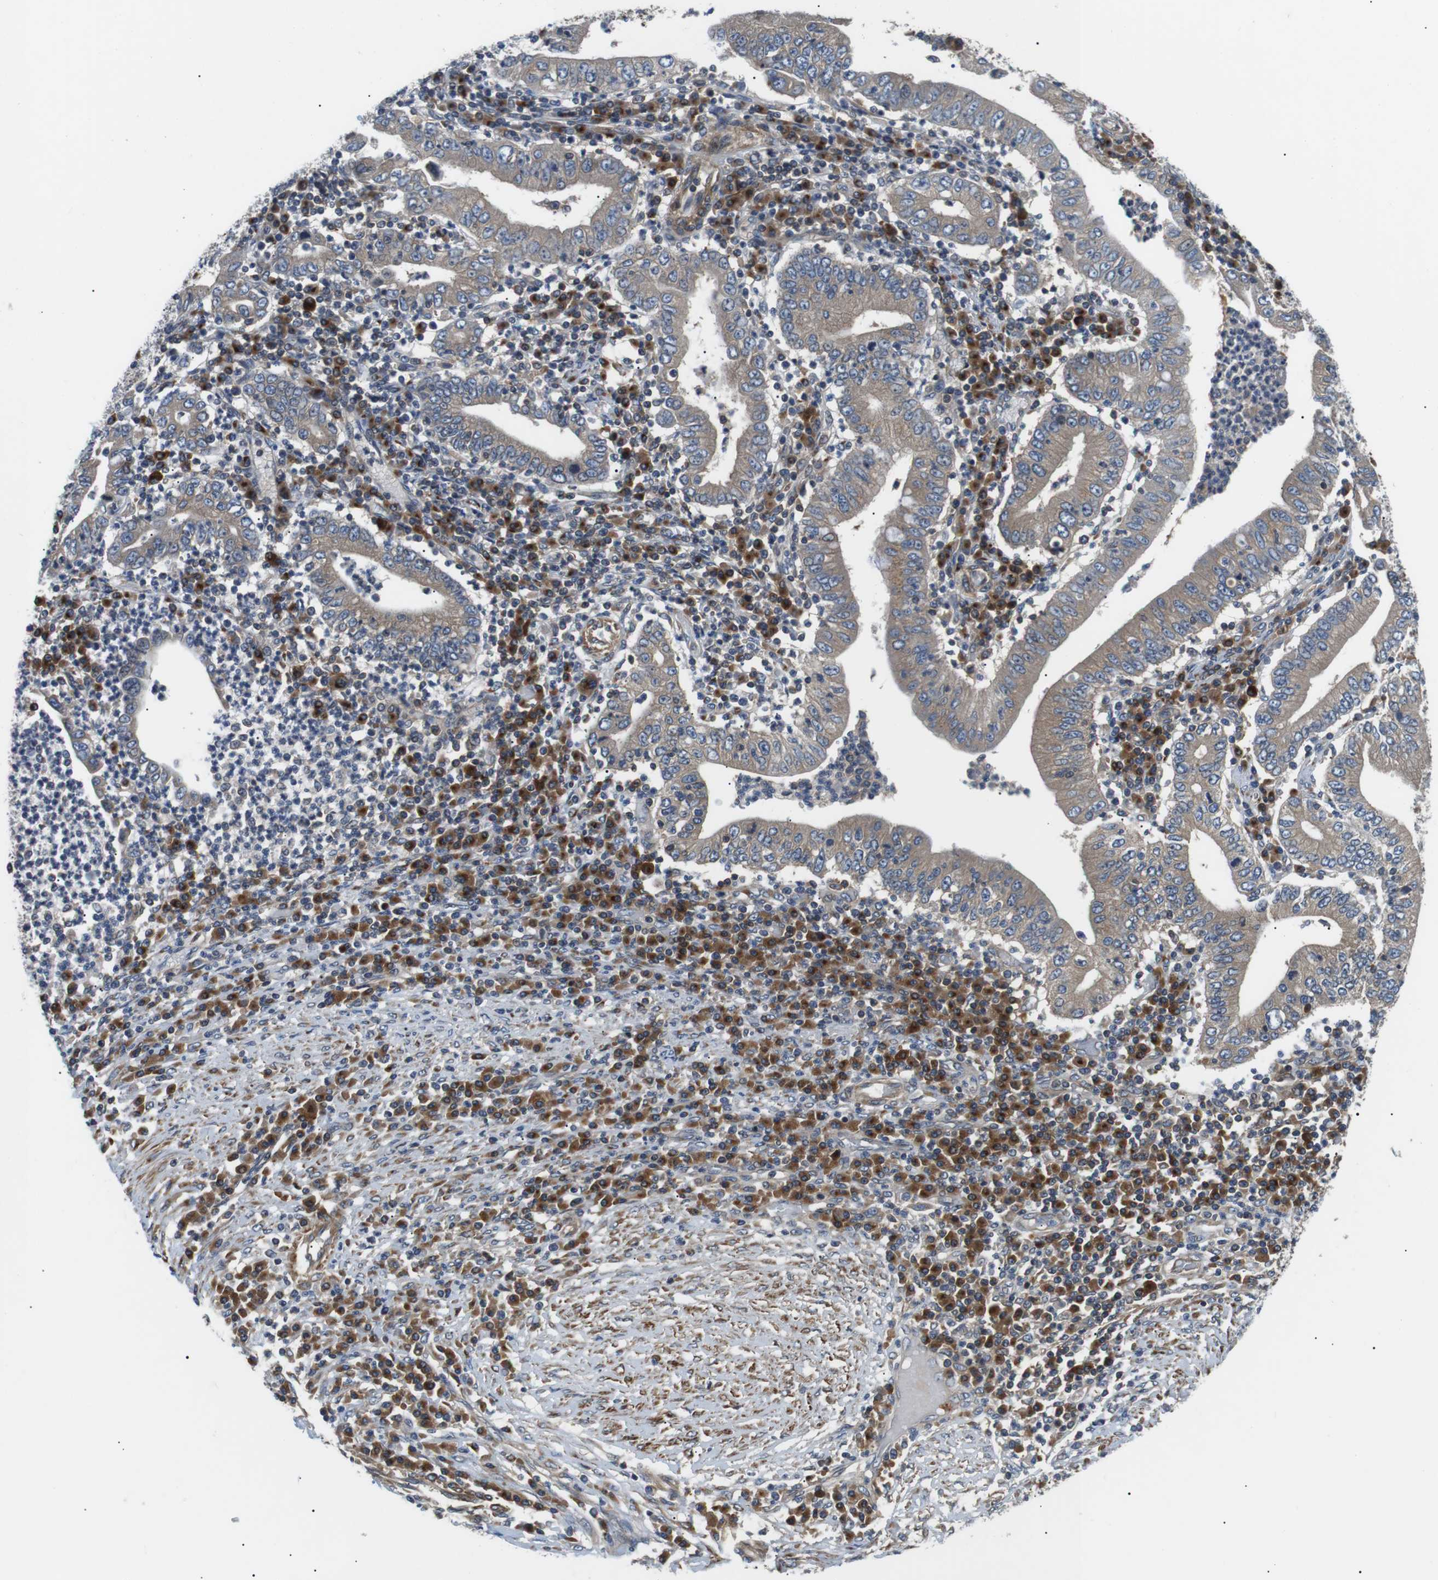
{"staining": {"intensity": "weak", "quantity": ">75%", "location": "cytoplasmic/membranous"}, "tissue": "stomach cancer", "cell_type": "Tumor cells", "image_type": "cancer", "snomed": [{"axis": "morphology", "description": "Normal tissue, NOS"}, {"axis": "morphology", "description": "Adenocarcinoma, NOS"}, {"axis": "topography", "description": "Esophagus"}, {"axis": "topography", "description": "Stomach, upper"}, {"axis": "topography", "description": "Peripheral nerve tissue"}], "caption": "Immunohistochemistry (IHC) photomicrograph of stomach adenocarcinoma stained for a protein (brown), which reveals low levels of weak cytoplasmic/membranous expression in approximately >75% of tumor cells.", "gene": "DIPK1A", "patient": {"sex": "male", "age": 62}}